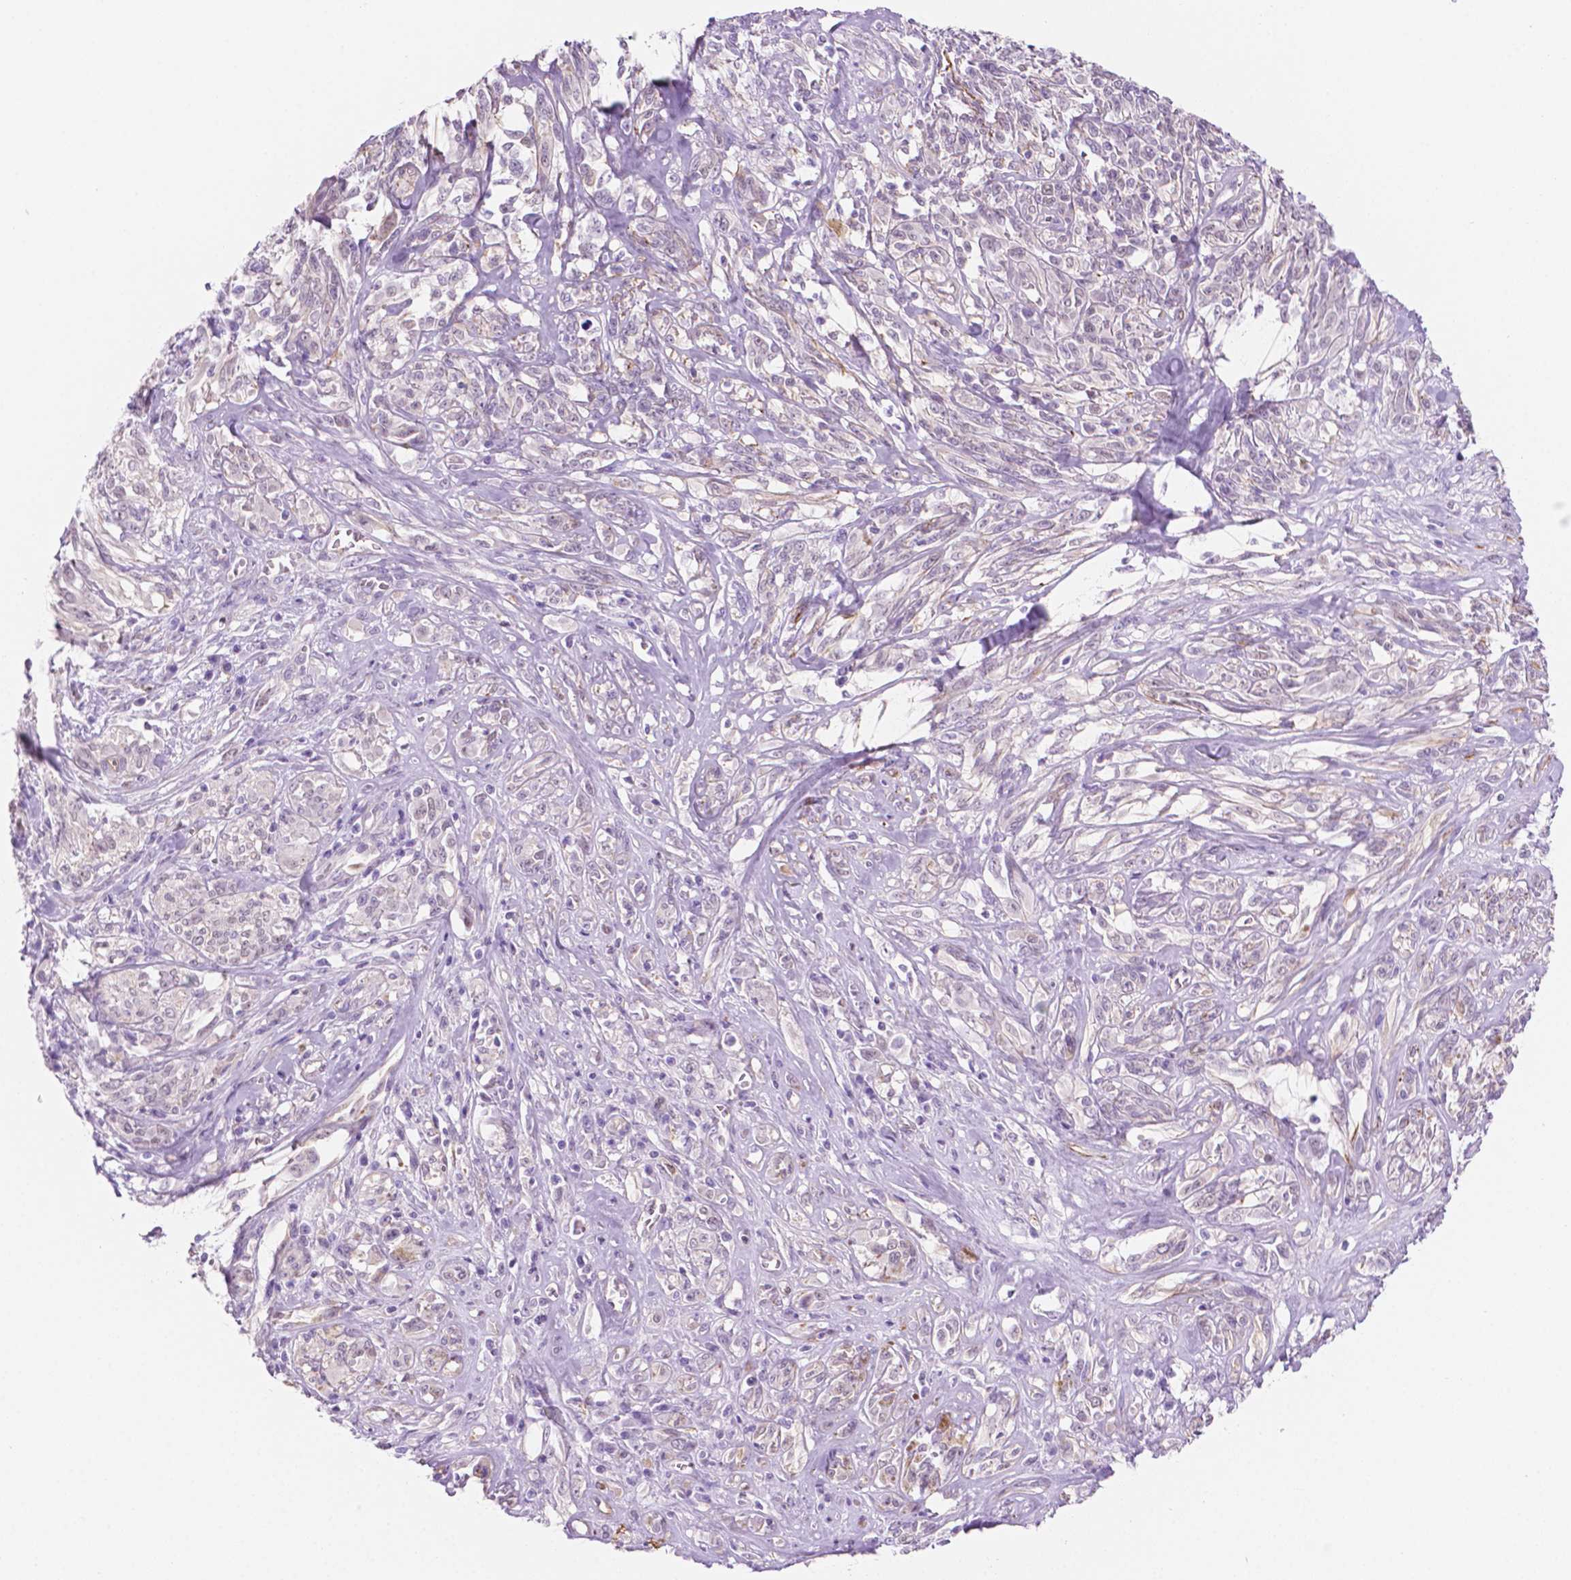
{"staining": {"intensity": "negative", "quantity": "none", "location": "none"}, "tissue": "melanoma", "cell_type": "Tumor cells", "image_type": "cancer", "snomed": [{"axis": "morphology", "description": "Malignant melanoma, NOS"}, {"axis": "topography", "description": "Skin"}], "caption": "This is a histopathology image of immunohistochemistry (IHC) staining of malignant melanoma, which shows no positivity in tumor cells.", "gene": "EPPK1", "patient": {"sex": "female", "age": 91}}